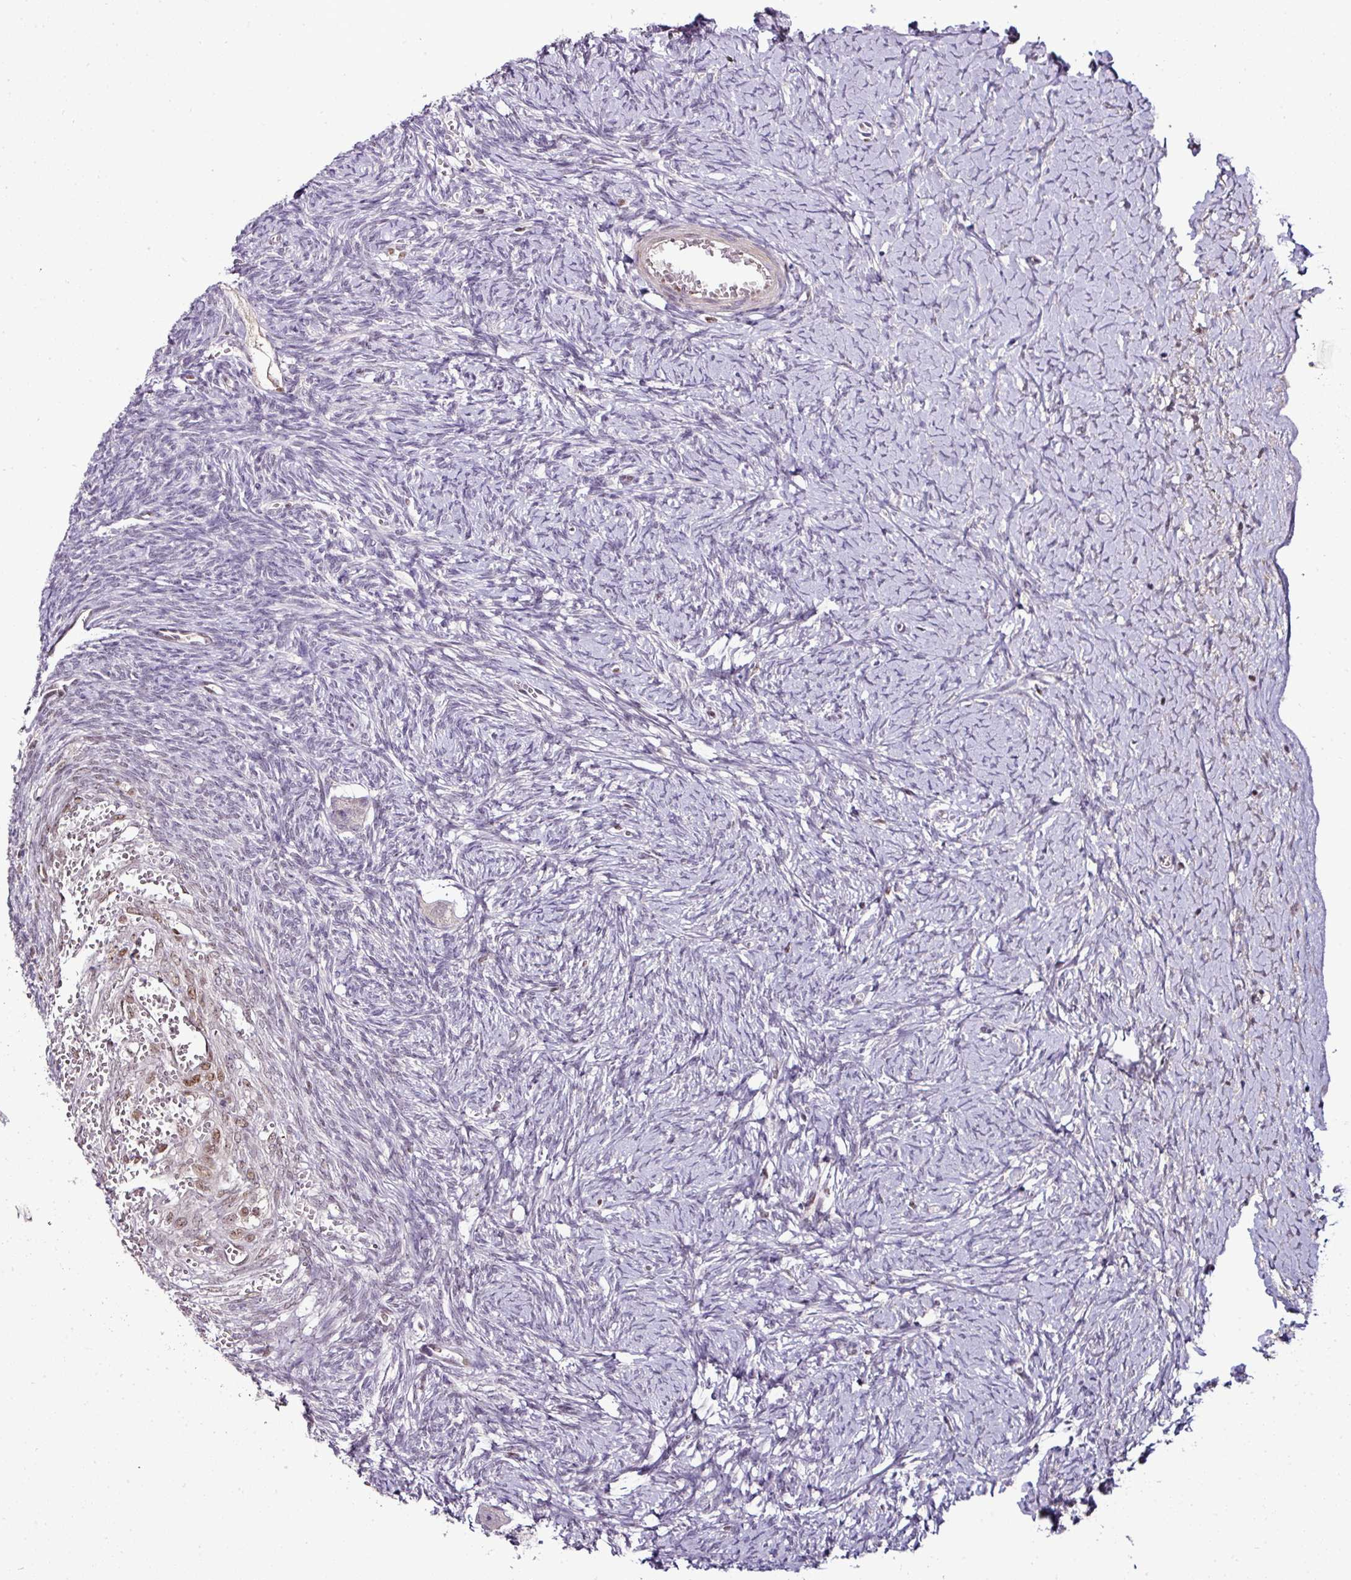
{"staining": {"intensity": "negative", "quantity": "none", "location": "none"}, "tissue": "ovary", "cell_type": "Follicle cells", "image_type": "normal", "snomed": [{"axis": "morphology", "description": "Normal tissue, NOS"}, {"axis": "topography", "description": "Ovary"}], "caption": "Immunohistochemical staining of unremarkable human ovary demonstrates no significant positivity in follicle cells. (DAB (3,3'-diaminobenzidine) immunohistochemistry (IHC) visualized using brightfield microscopy, high magnification).", "gene": "KLF16", "patient": {"sex": "female", "age": 39}}